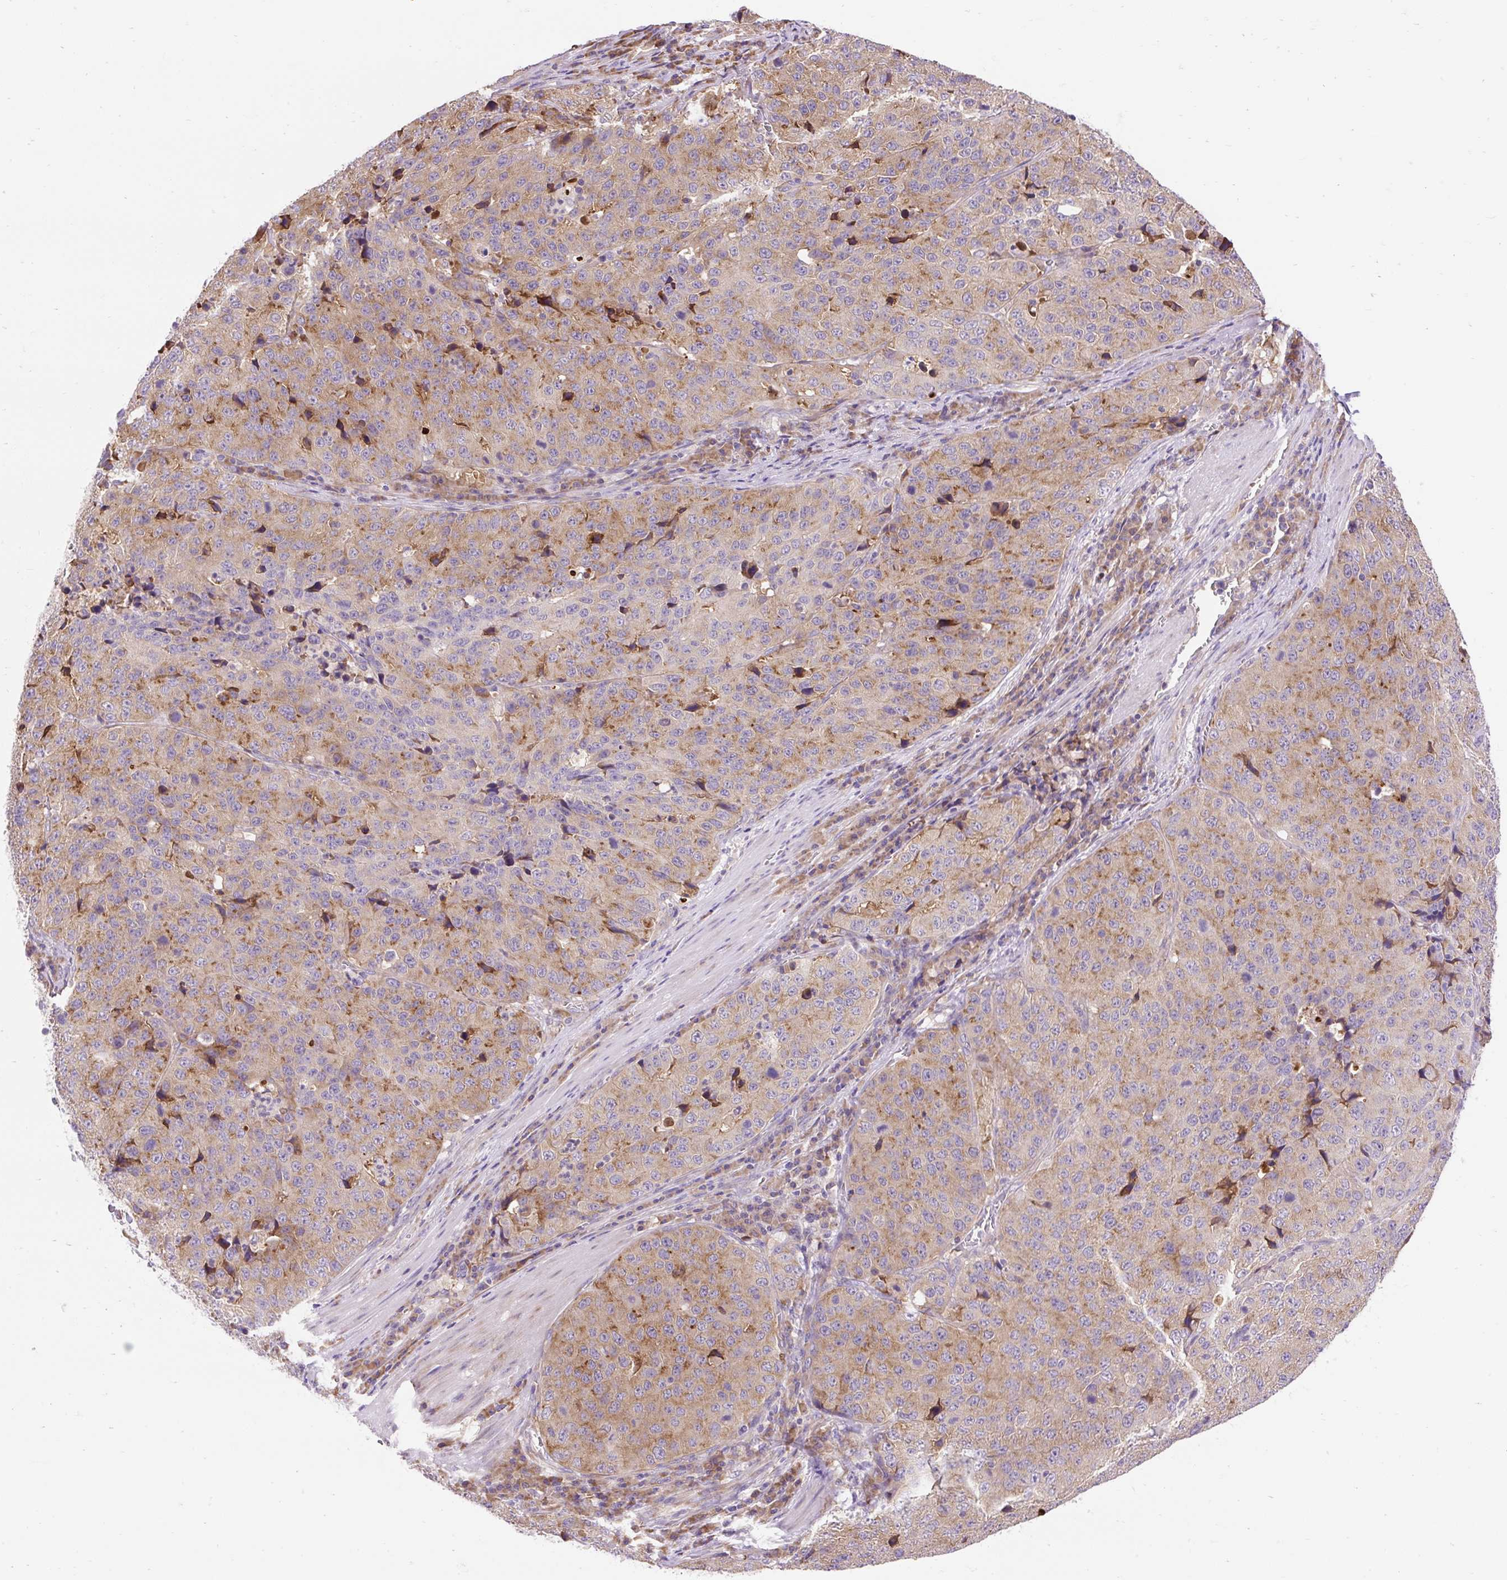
{"staining": {"intensity": "weak", "quantity": "25%-75%", "location": "cytoplasmic/membranous"}, "tissue": "stomach cancer", "cell_type": "Tumor cells", "image_type": "cancer", "snomed": [{"axis": "morphology", "description": "Adenocarcinoma, NOS"}, {"axis": "topography", "description": "Stomach"}], "caption": "Immunohistochemical staining of stomach cancer (adenocarcinoma) shows weak cytoplasmic/membranous protein positivity in about 25%-75% of tumor cells. (brown staining indicates protein expression, while blue staining denotes nuclei).", "gene": "GPR45", "patient": {"sex": "male", "age": 71}}